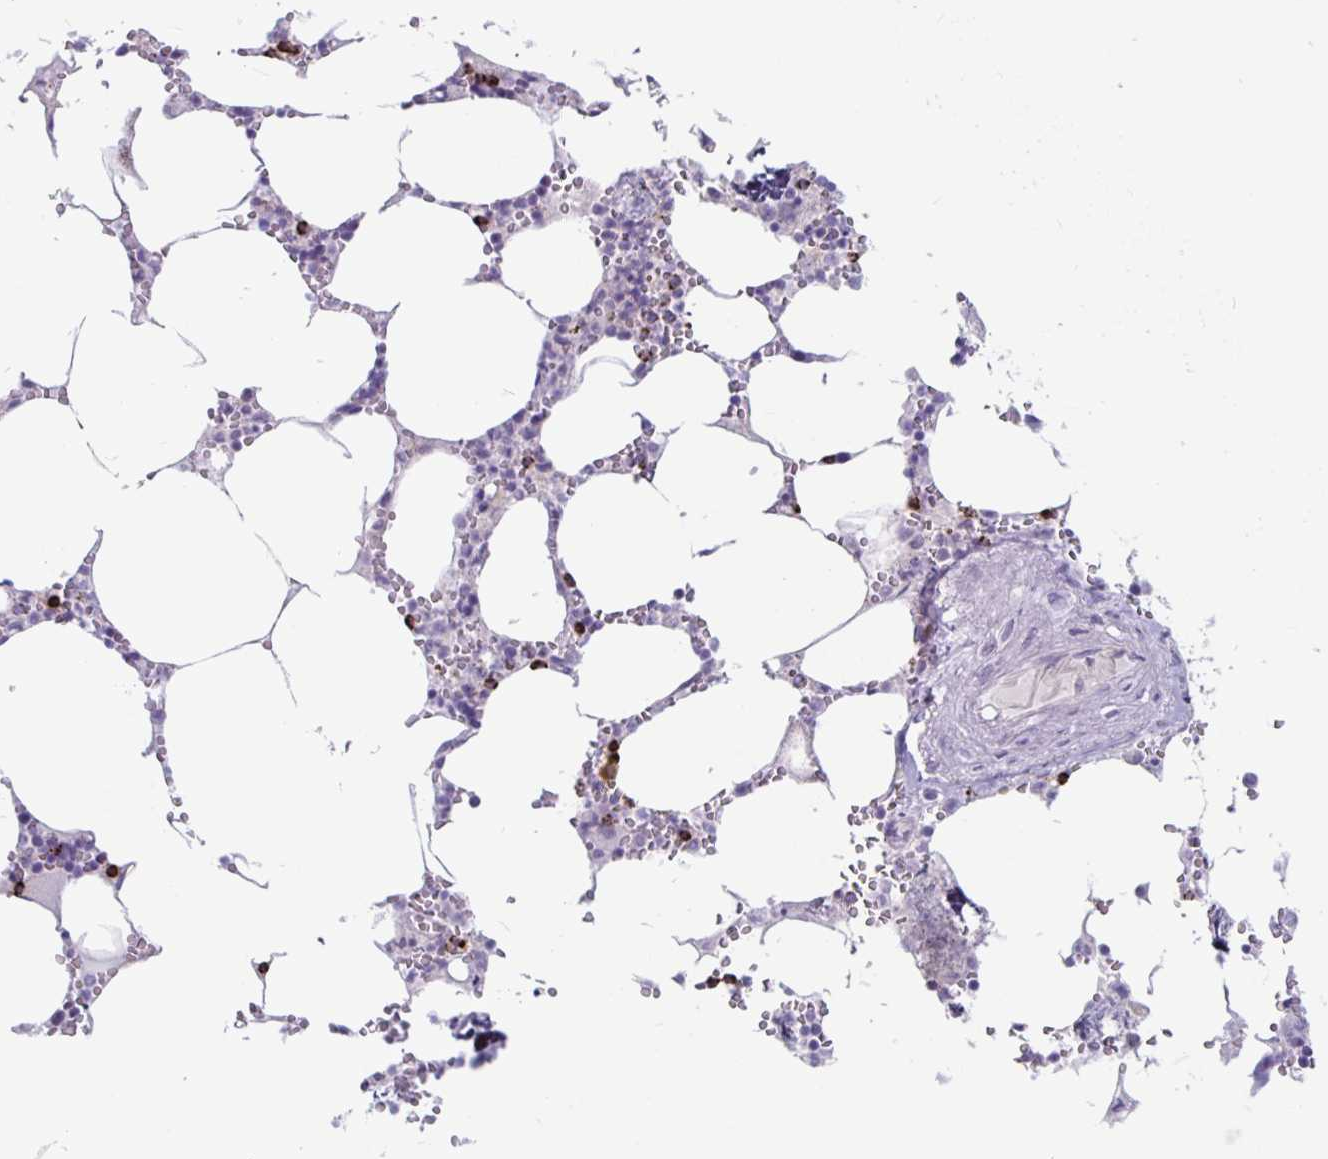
{"staining": {"intensity": "negative", "quantity": "none", "location": "none"}, "tissue": "bone marrow", "cell_type": "Hematopoietic cells", "image_type": "normal", "snomed": [{"axis": "morphology", "description": "Normal tissue, NOS"}, {"axis": "topography", "description": "Bone marrow"}], "caption": "This is a photomicrograph of immunohistochemistry (IHC) staining of benign bone marrow, which shows no staining in hematopoietic cells. Brightfield microscopy of immunohistochemistry stained with DAB (3,3'-diaminobenzidine) (brown) and hematoxylin (blue), captured at high magnification.", "gene": "GZMK", "patient": {"sex": "male", "age": 54}}